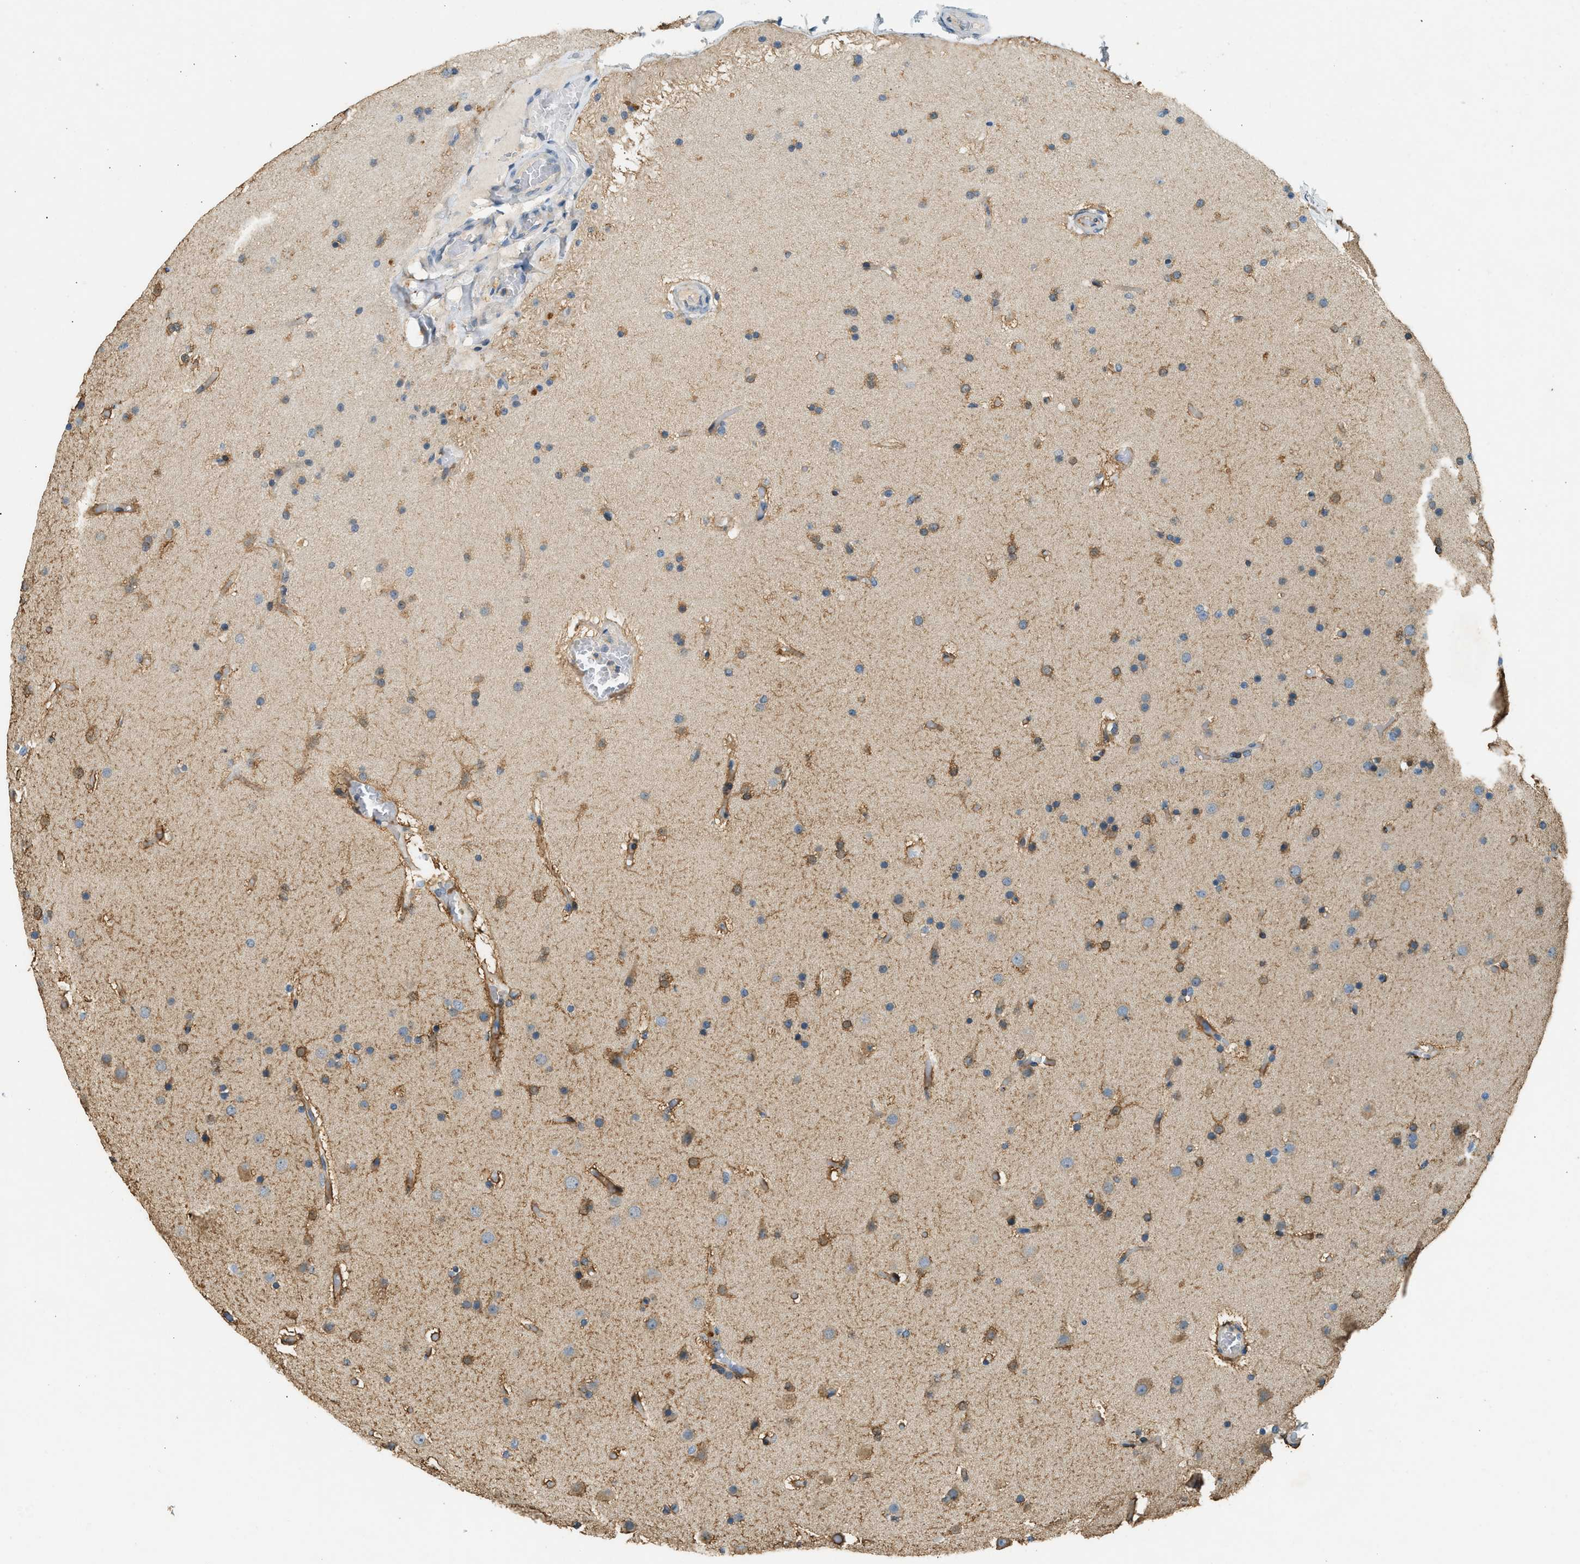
{"staining": {"intensity": "moderate", "quantity": ">75%", "location": "cytoplasmic/membranous"}, "tissue": "glioma", "cell_type": "Tumor cells", "image_type": "cancer", "snomed": [{"axis": "morphology", "description": "Glioma, malignant, High grade"}, {"axis": "topography", "description": "Cerebral cortex"}], "caption": "The image shows immunohistochemical staining of glioma. There is moderate cytoplasmic/membranous staining is seen in about >75% of tumor cells. Using DAB (brown) and hematoxylin (blue) stains, captured at high magnification using brightfield microscopy.", "gene": "CTSB", "patient": {"sex": "female", "age": 36}}